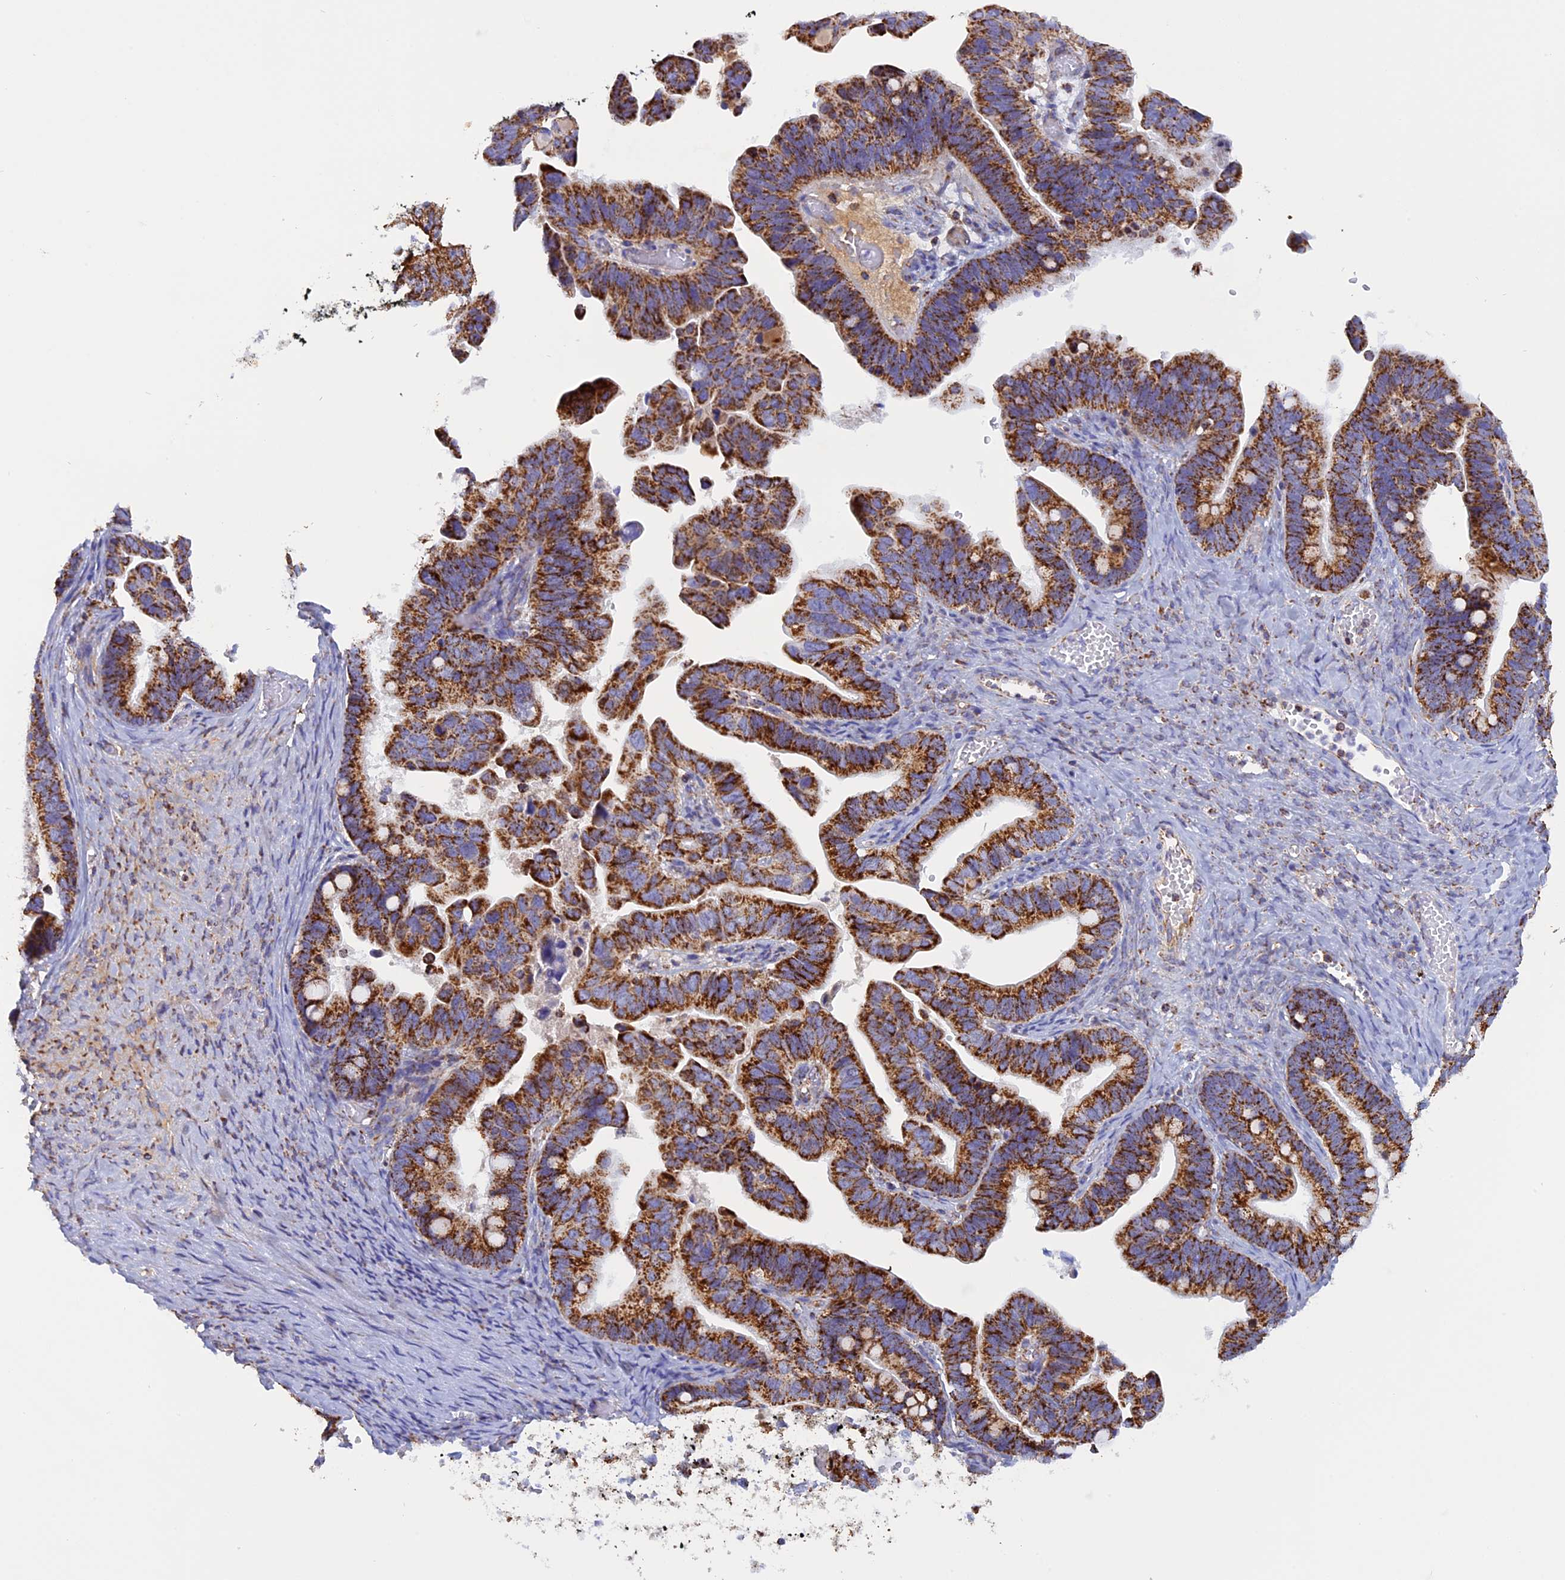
{"staining": {"intensity": "strong", "quantity": ">75%", "location": "cytoplasmic/membranous"}, "tissue": "ovarian cancer", "cell_type": "Tumor cells", "image_type": "cancer", "snomed": [{"axis": "morphology", "description": "Cystadenocarcinoma, serous, NOS"}, {"axis": "topography", "description": "Ovary"}], "caption": "Brown immunohistochemical staining in ovarian cancer (serous cystadenocarcinoma) reveals strong cytoplasmic/membranous positivity in about >75% of tumor cells.", "gene": "KCNG1", "patient": {"sex": "female", "age": 56}}